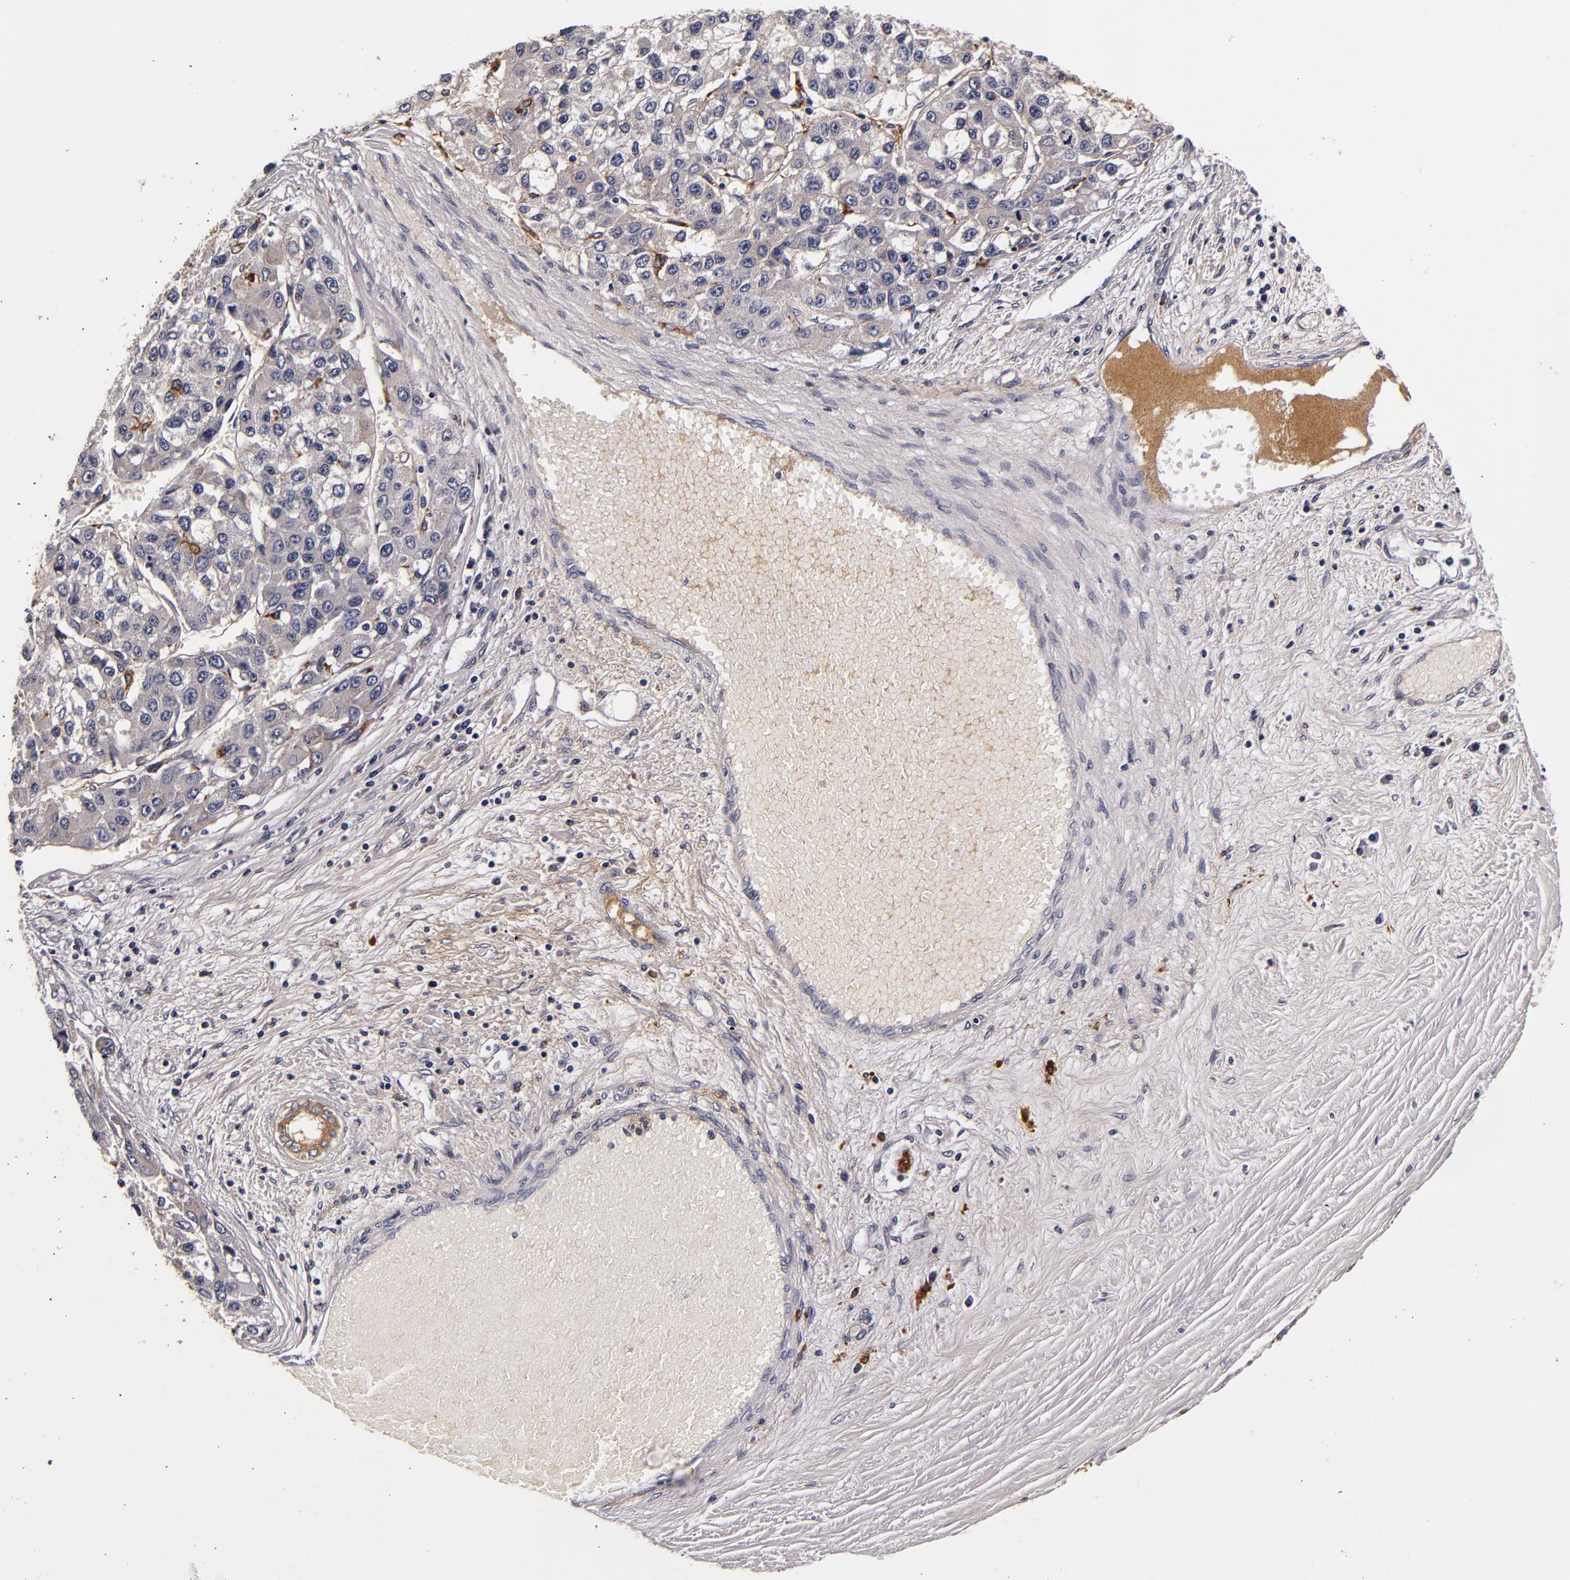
{"staining": {"intensity": "negative", "quantity": "none", "location": "none"}, "tissue": "liver cancer", "cell_type": "Tumor cells", "image_type": "cancer", "snomed": [{"axis": "morphology", "description": "Carcinoma, Hepatocellular, NOS"}, {"axis": "topography", "description": "Liver"}], "caption": "An immunohistochemistry (IHC) photomicrograph of hepatocellular carcinoma (liver) is shown. There is no staining in tumor cells of hepatocellular carcinoma (liver).", "gene": "LGALS3BP", "patient": {"sex": "female", "age": 66}}